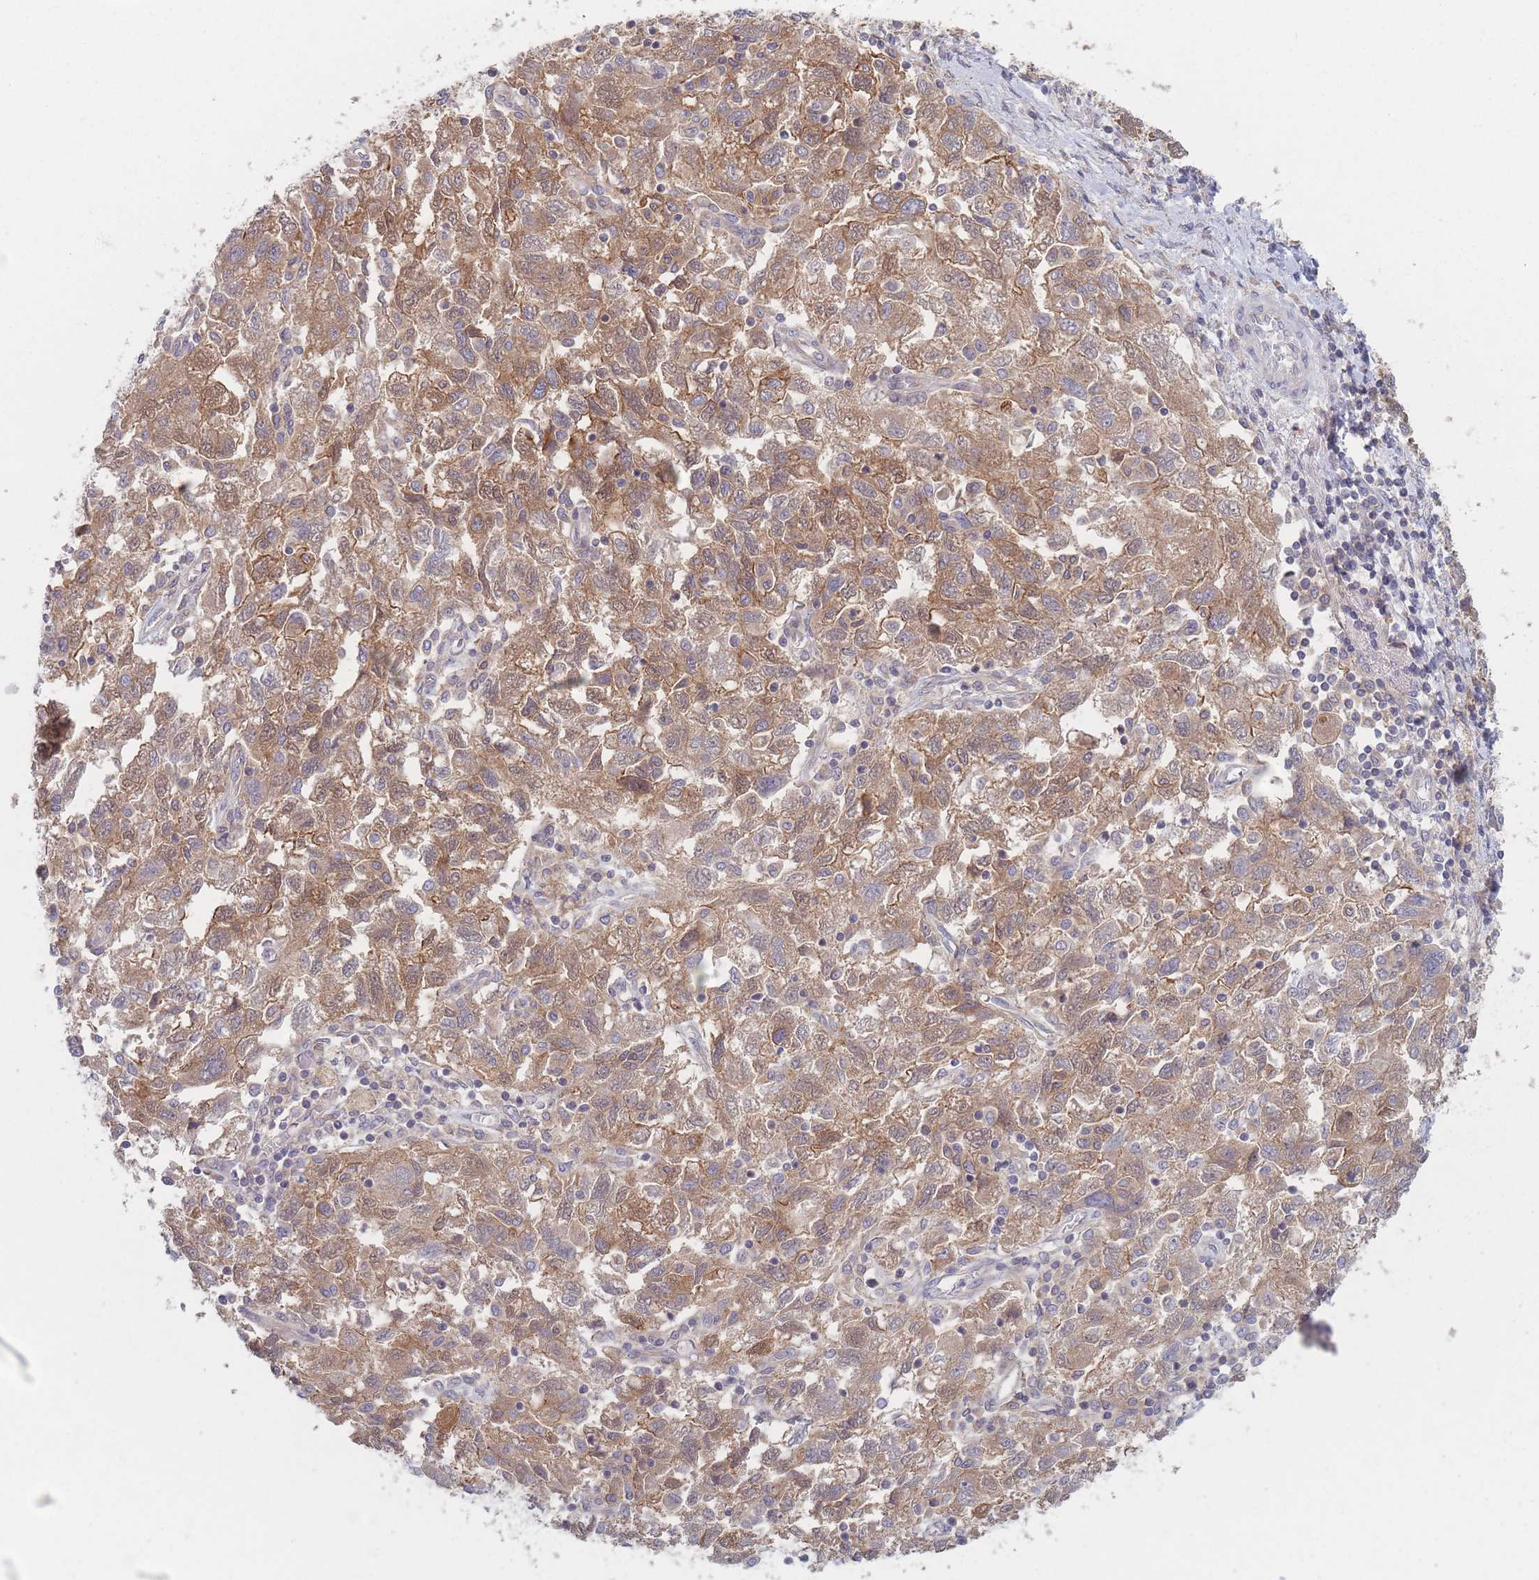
{"staining": {"intensity": "moderate", "quantity": ">75%", "location": "cytoplasmic/membranous"}, "tissue": "ovarian cancer", "cell_type": "Tumor cells", "image_type": "cancer", "snomed": [{"axis": "morphology", "description": "Carcinoma, NOS"}, {"axis": "morphology", "description": "Cystadenocarcinoma, serous, NOS"}, {"axis": "topography", "description": "Ovary"}], "caption": "A high-resolution micrograph shows IHC staining of ovarian cancer, which shows moderate cytoplasmic/membranous expression in about >75% of tumor cells.", "gene": "EFCC1", "patient": {"sex": "female", "age": 69}}